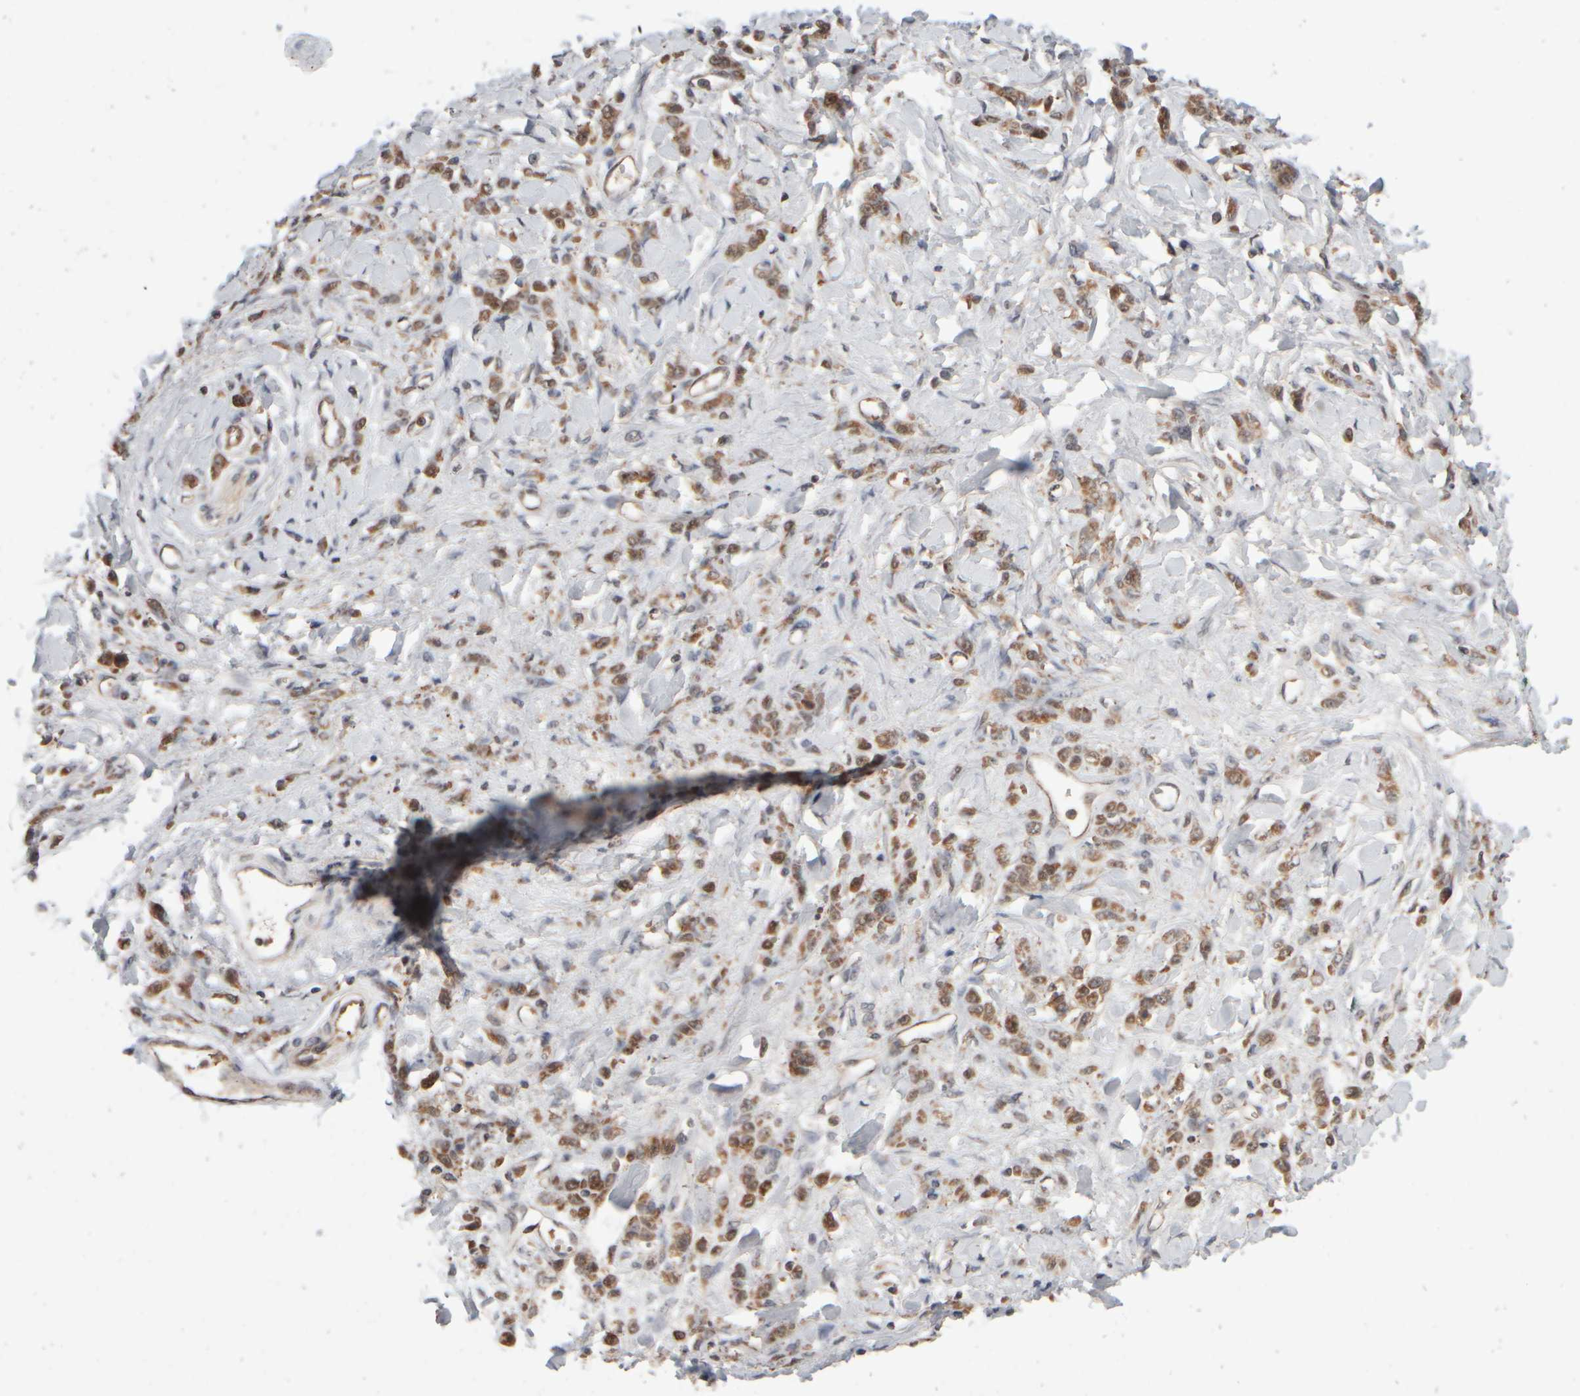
{"staining": {"intensity": "moderate", "quantity": ">75%", "location": "cytoplasmic/membranous"}, "tissue": "stomach cancer", "cell_type": "Tumor cells", "image_type": "cancer", "snomed": [{"axis": "morphology", "description": "Normal tissue, NOS"}, {"axis": "morphology", "description": "Adenocarcinoma, NOS"}, {"axis": "topography", "description": "Stomach"}], "caption": "Immunohistochemical staining of stomach cancer reveals medium levels of moderate cytoplasmic/membranous expression in approximately >75% of tumor cells.", "gene": "ABHD11", "patient": {"sex": "male", "age": 82}}